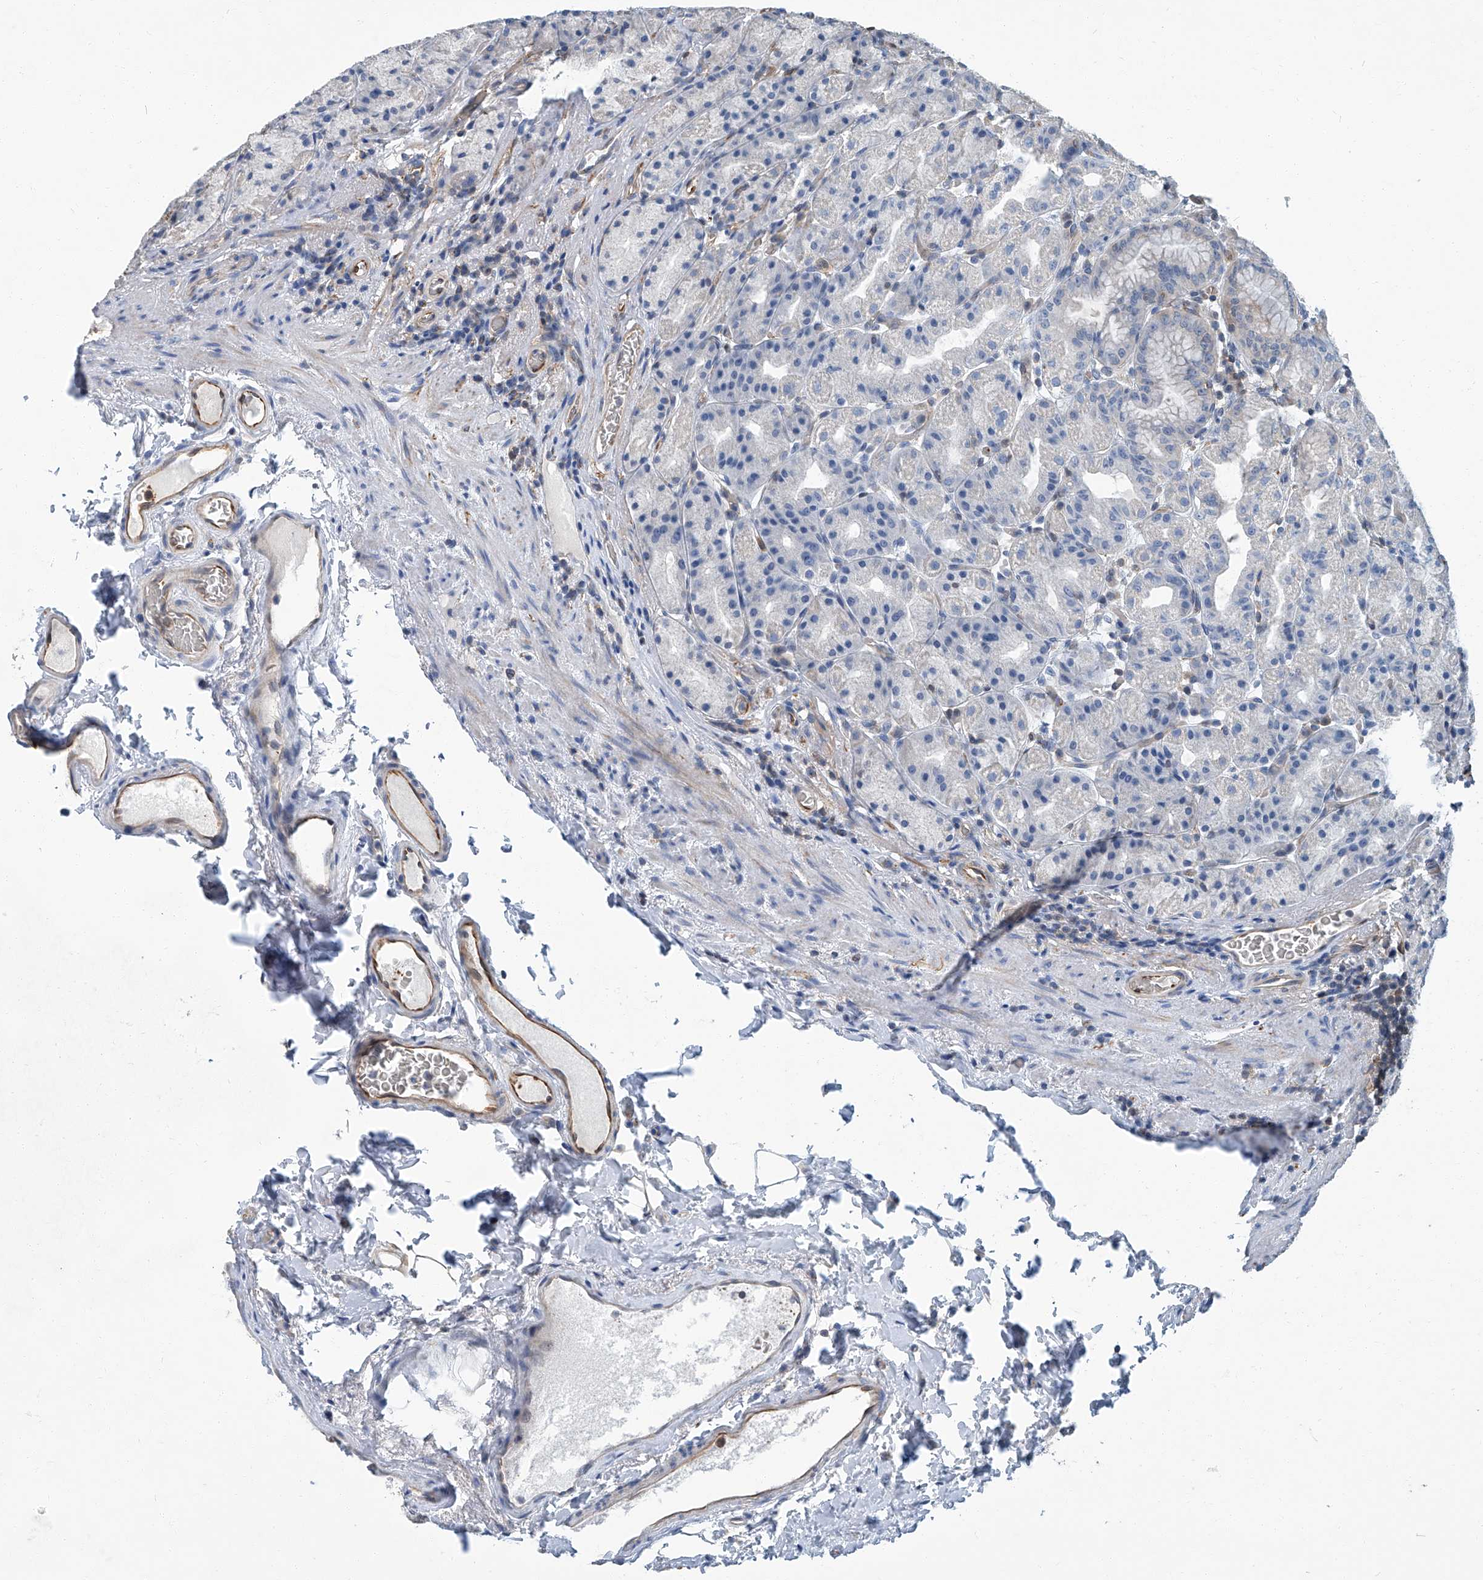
{"staining": {"intensity": "weak", "quantity": "<25%", "location": "cytoplasmic/membranous"}, "tissue": "stomach", "cell_type": "Glandular cells", "image_type": "normal", "snomed": [{"axis": "morphology", "description": "Normal tissue, NOS"}, {"axis": "topography", "description": "Stomach, upper"}], "caption": "Immunohistochemical staining of normal human stomach demonstrates no significant positivity in glandular cells.", "gene": "PSMB10", "patient": {"sex": "male", "age": 68}}